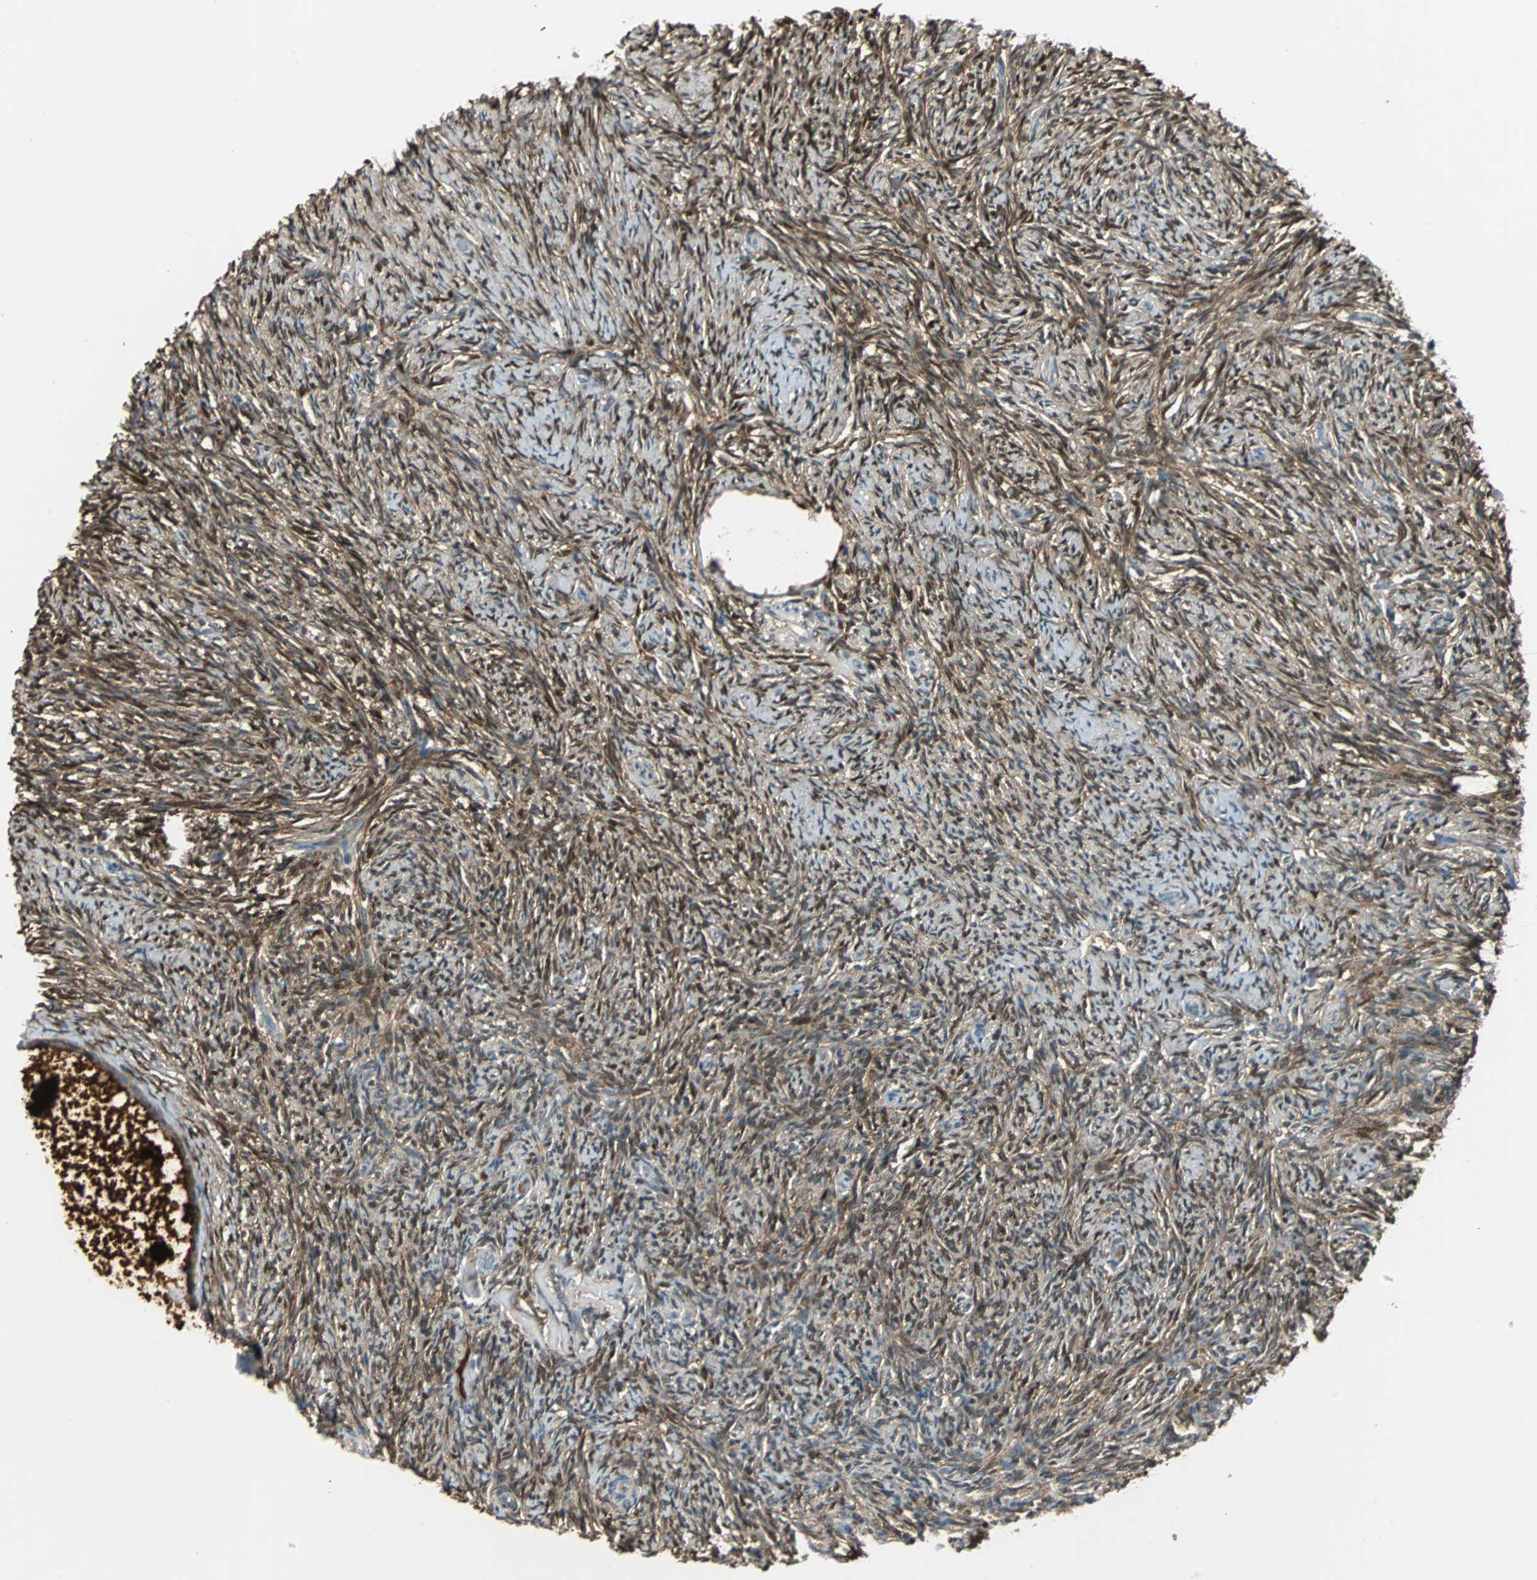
{"staining": {"intensity": "strong", "quantity": "25%-75%", "location": "cytoplasmic/membranous,nuclear"}, "tissue": "ovary", "cell_type": "Ovarian stroma cells", "image_type": "normal", "snomed": [{"axis": "morphology", "description": "Normal tissue, NOS"}, {"axis": "topography", "description": "Ovary"}], "caption": "An IHC histopathology image of normal tissue is shown. Protein staining in brown labels strong cytoplasmic/membranous,nuclear positivity in ovary within ovarian stroma cells. (brown staining indicates protein expression, while blue staining denotes nuclei).", "gene": "FHL2", "patient": {"sex": "female", "age": 60}}